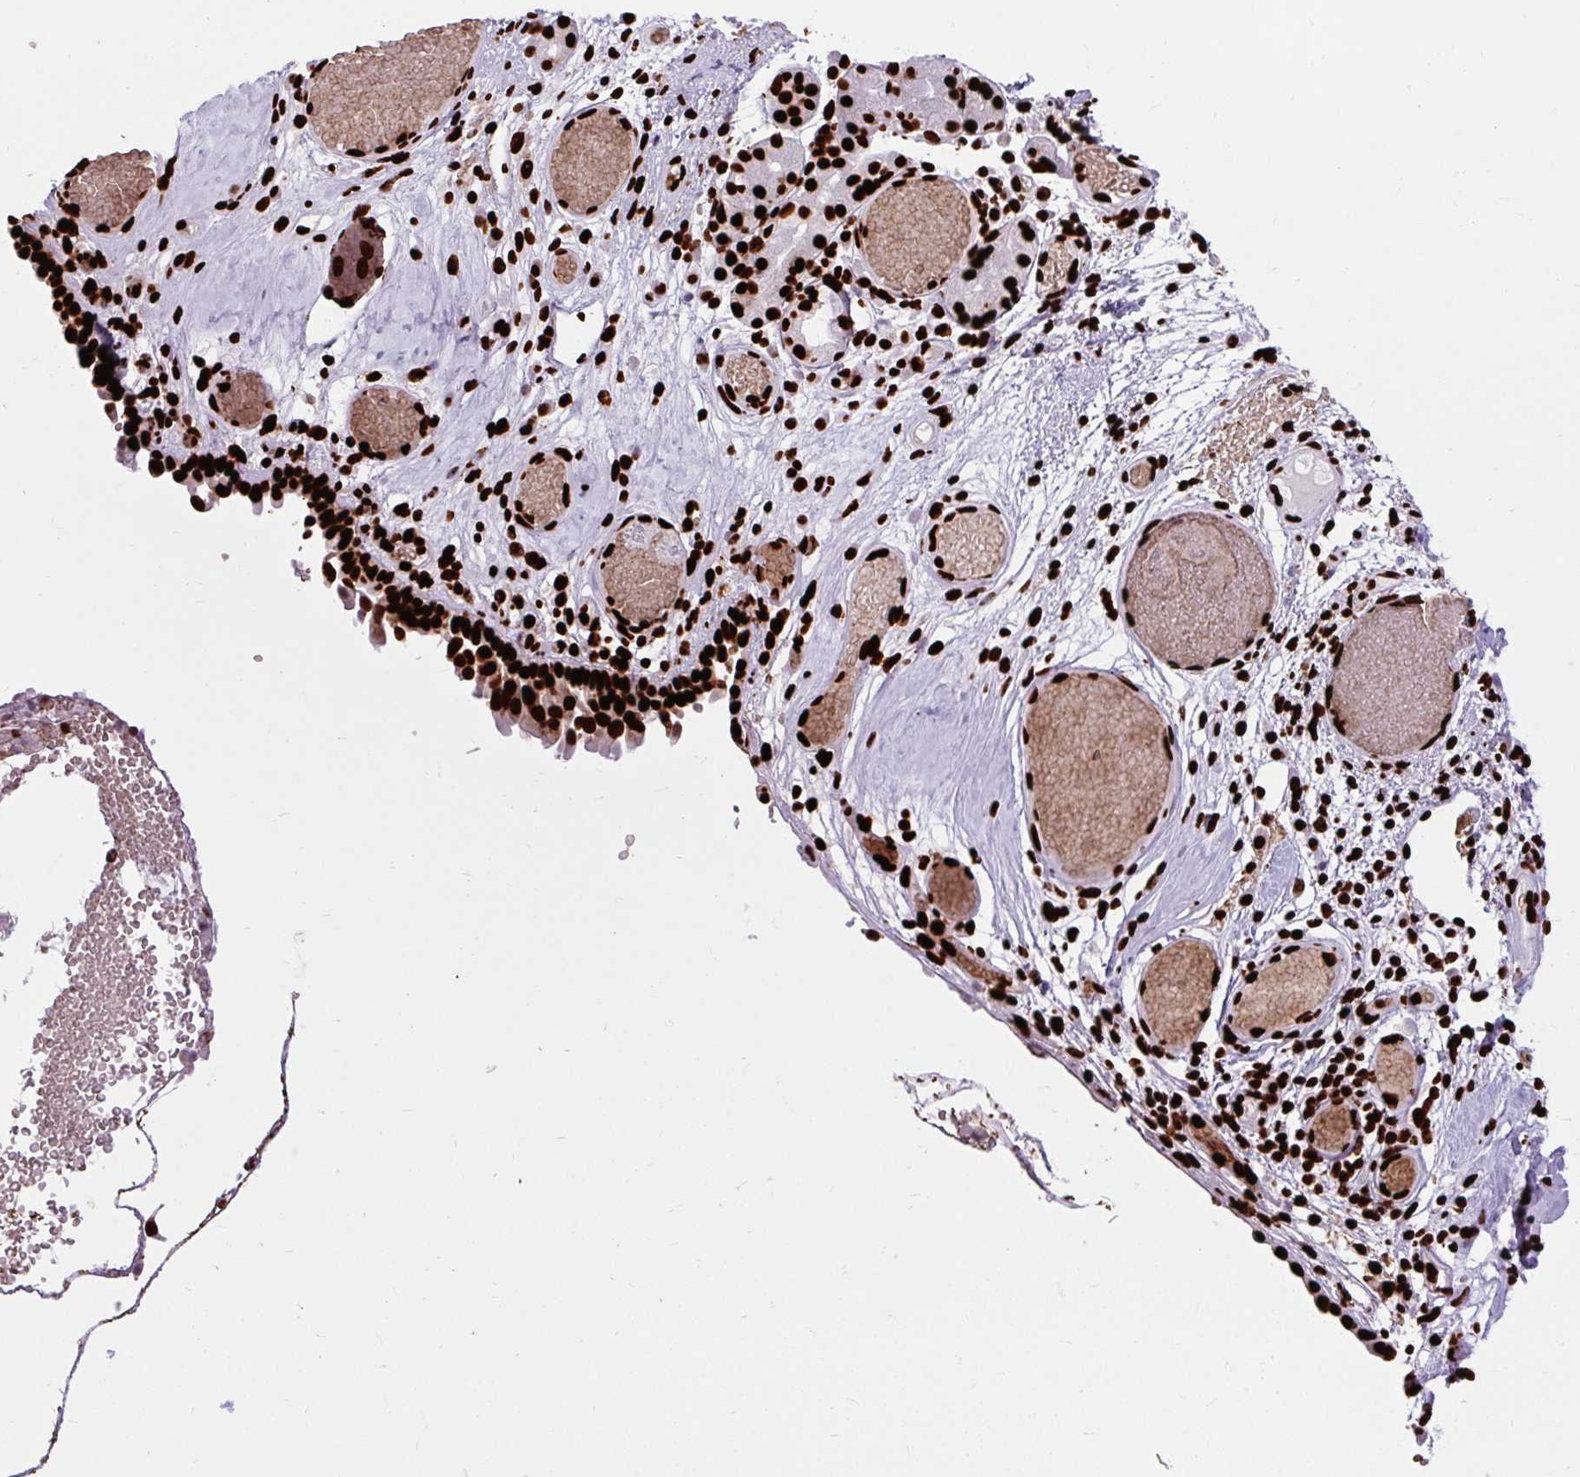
{"staining": {"intensity": "strong", "quantity": ">75%", "location": "nuclear"}, "tissue": "nasopharynx", "cell_type": "Respiratory epithelial cells", "image_type": "normal", "snomed": [{"axis": "morphology", "description": "Normal tissue, NOS"}, {"axis": "morphology", "description": "Inflammation, NOS"}, {"axis": "topography", "description": "Nasopharynx"}], "caption": "This photomicrograph displays immunohistochemistry staining of benign human nasopharynx, with high strong nuclear staining in approximately >75% of respiratory epithelial cells.", "gene": "FUS", "patient": {"sex": "male", "age": 54}}